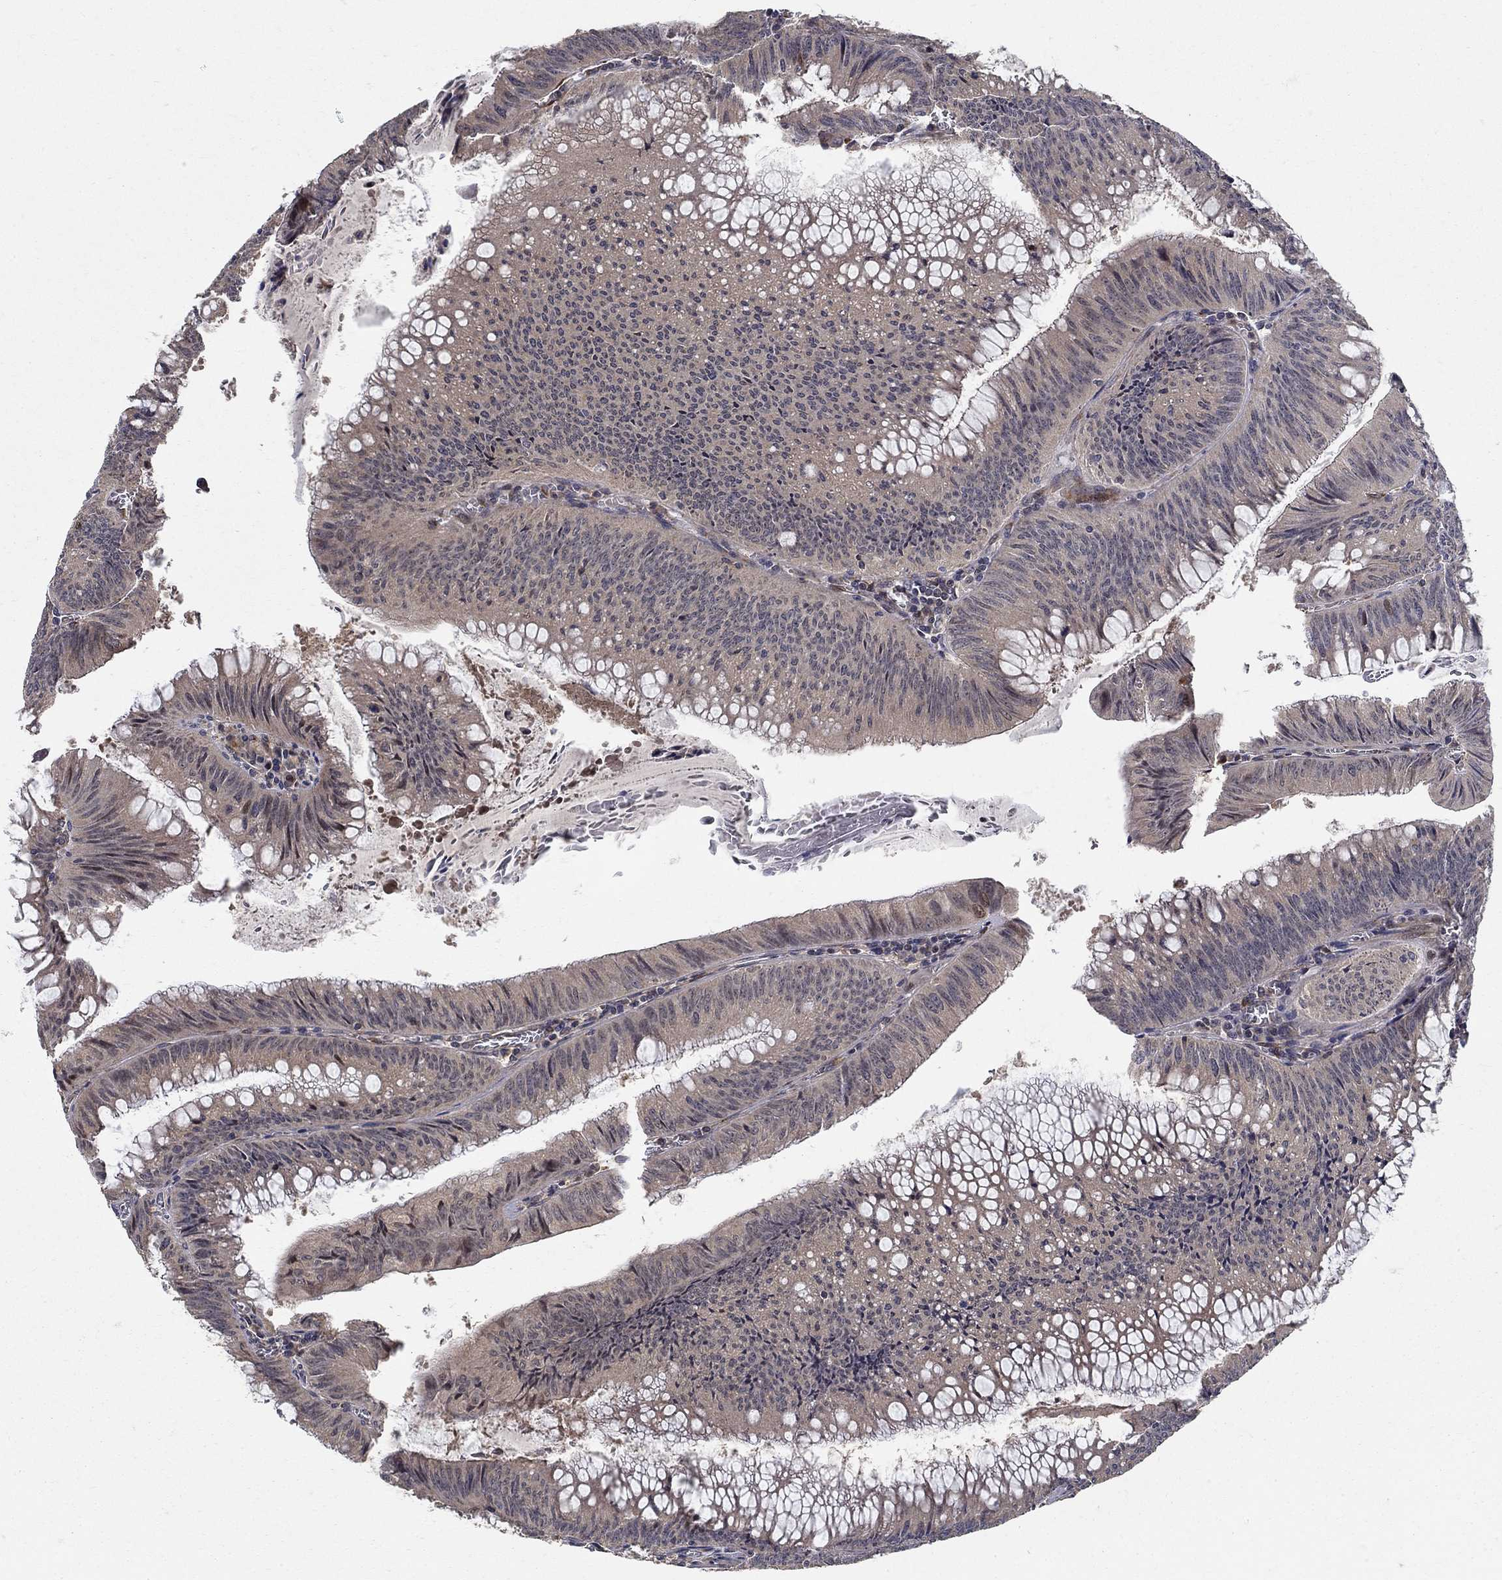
{"staining": {"intensity": "negative", "quantity": "none", "location": "none"}, "tissue": "colorectal cancer", "cell_type": "Tumor cells", "image_type": "cancer", "snomed": [{"axis": "morphology", "description": "Adenocarcinoma, NOS"}, {"axis": "topography", "description": "Rectum"}], "caption": "Immunohistochemistry (IHC) of human colorectal cancer demonstrates no positivity in tumor cells. (Immunohistochemistry (IHC), brightfield microscopy, high magnification).", "gene": "ZNF594", "patient": {"sex": "female", "age": 72}}